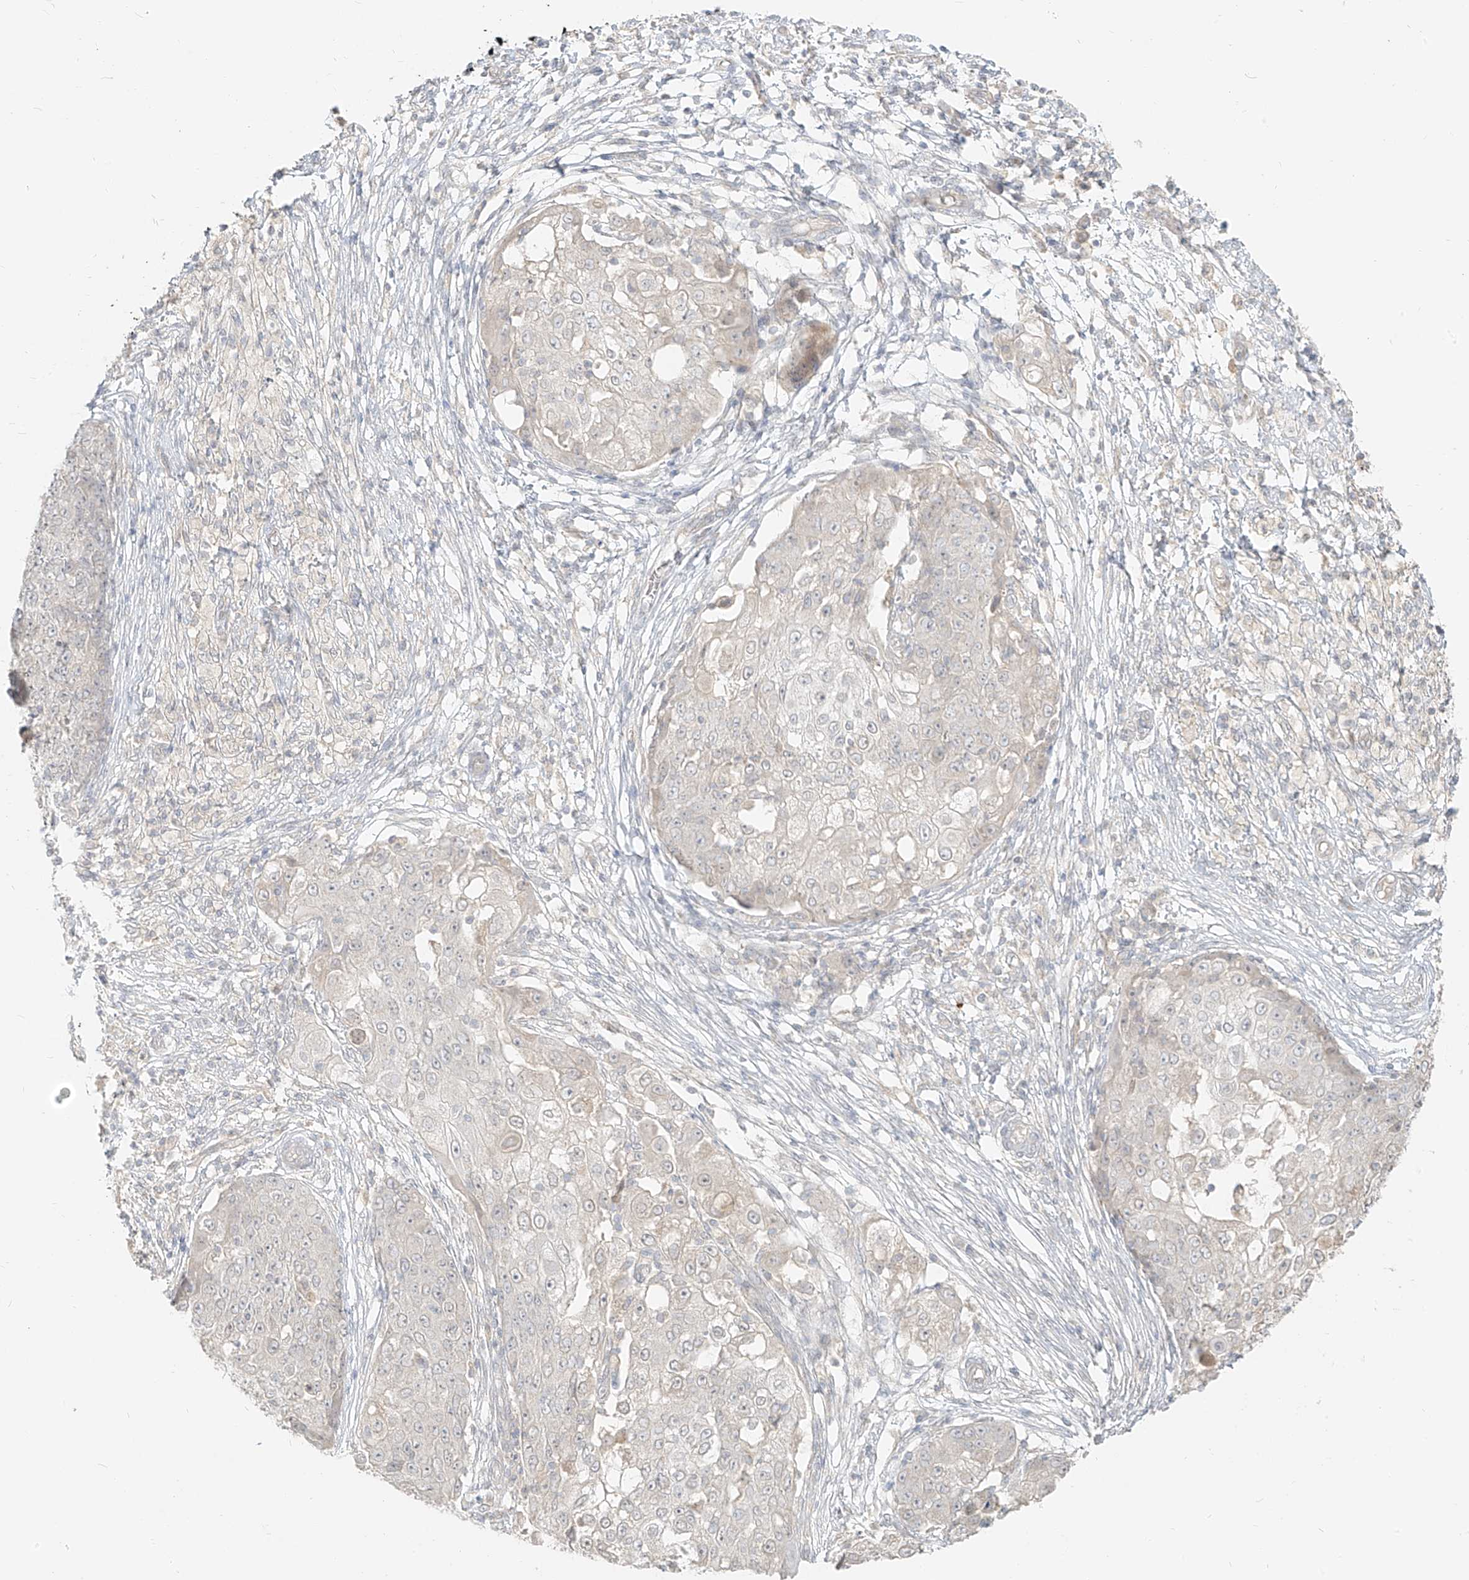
{"staining": {"intensity": "negative", "quantity": "none", "location": "none"}, "tissue": "ovarian cancer", "cell_type": "Tumor cells", "image_type": "cancer", "snomed": [{"axis": "morphology", "description": "Carcinoma, endometroid"}, {"axis": "topography", "description": "Ovary"}], "caption": "IHC histopathology image of neoplastic tissue: human endometroid carcinoma (ovarian) stained with DAB reveals no significant protein staining in tumor cells.", "gene": "LIPT1", "patient": {"sex": "female", "age": 42}}